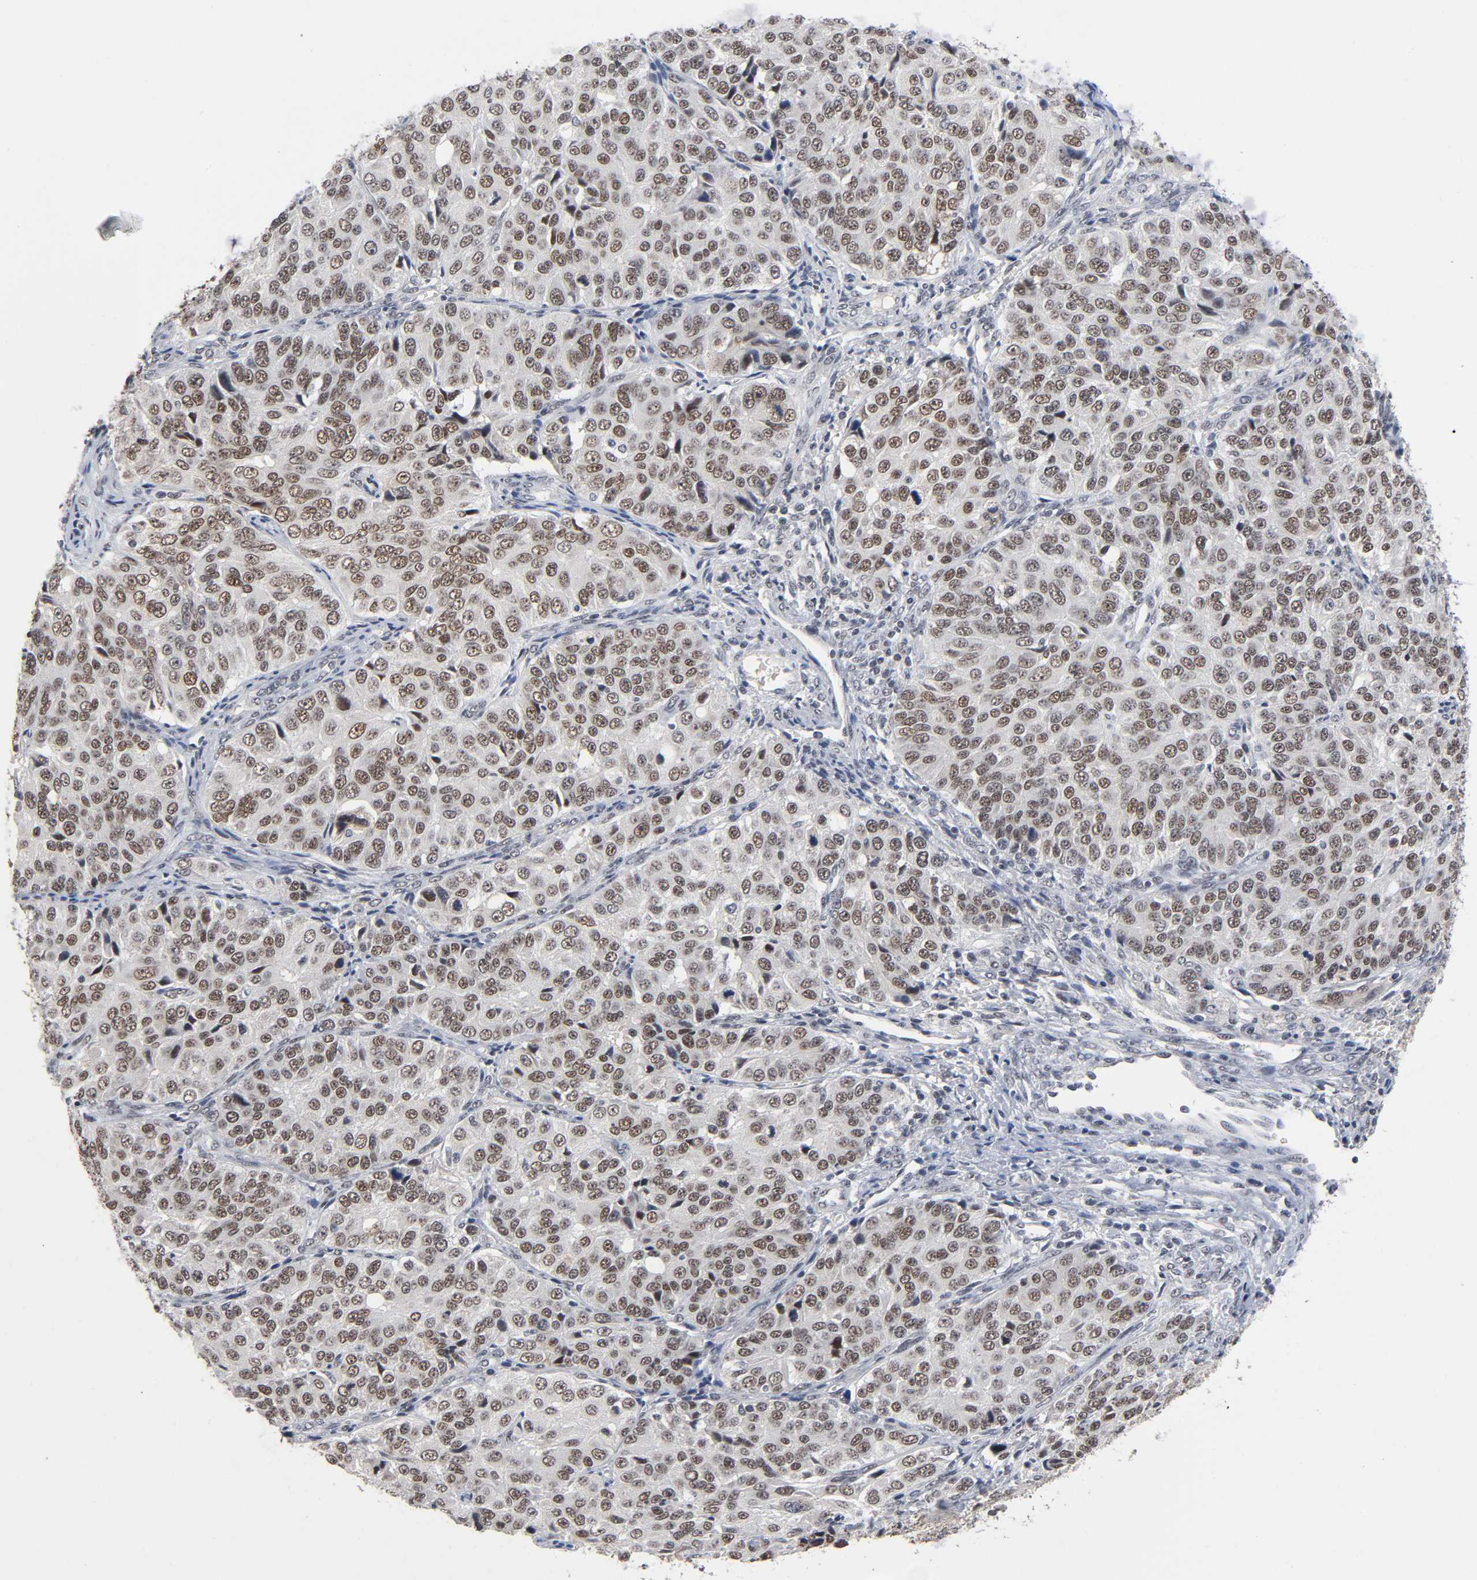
{"staining": {"intensity": "moderate", "quantity": ">75%", "location": "cytoplasmic/membranous,nuclear"}, "tissue": "ovarian cancer", "cell_type": "Tumor cells", "image_type": "cancer", "snomed": [{"axis": "morphology", "description": "Carcinoma, endometroid"}, {"axis": "topography", "description": "Ovary"}], "caption": "Immunohistochemical staining of ovarian endometroid carcinoma exhibits medium levels of moderate cytoplasmic/membranous and nuclear protein staining in about >75% of tumor cells.", "gene": "ZNF384", "patient": {"sex": "female", "age": 51}}